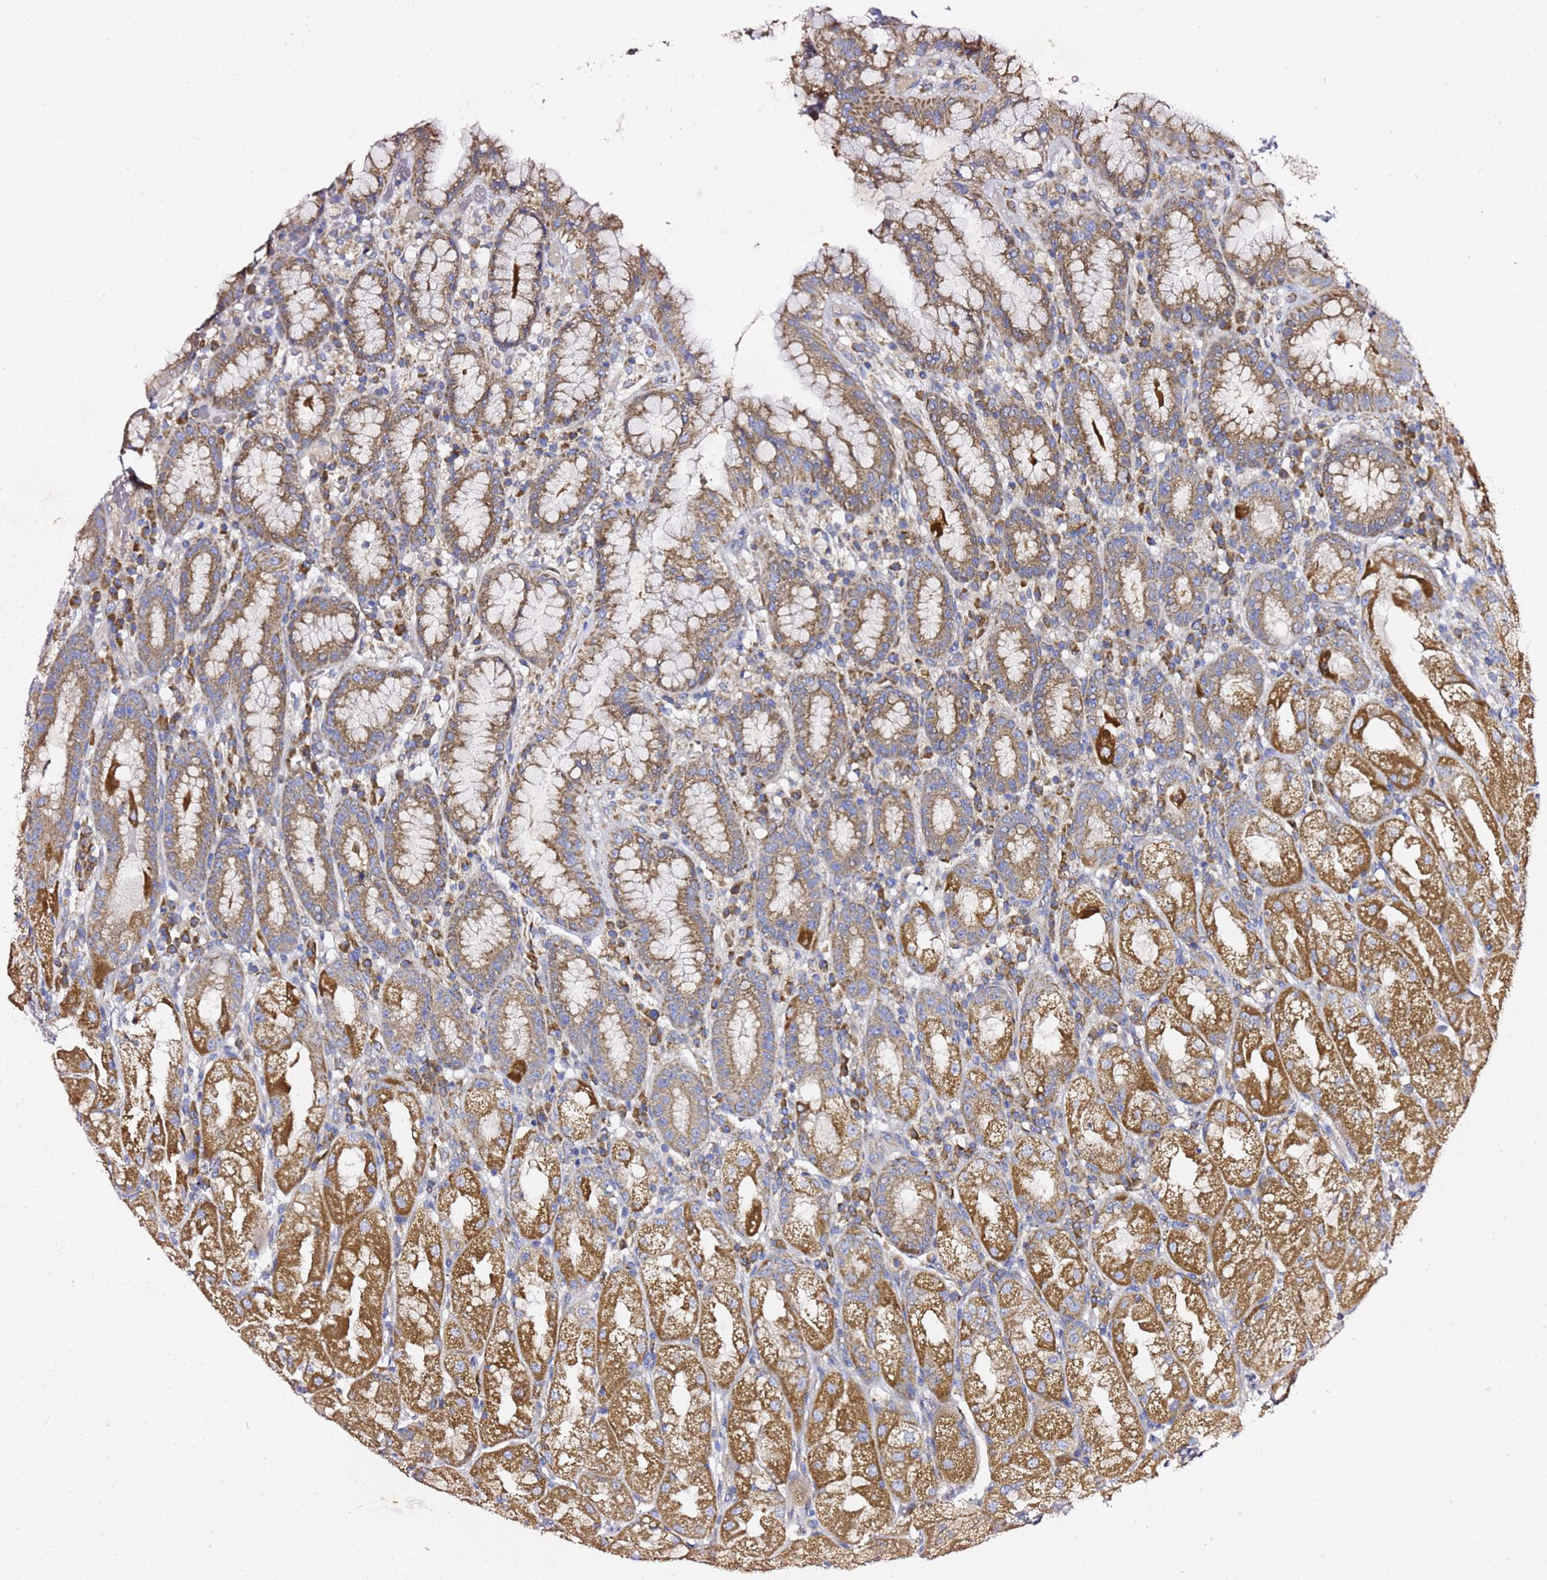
{"staining": {"intensity": "strong", "quantity": ">75%", "location": "cytoplasmic/membranous"}, "tissue": "stomach", "cell_type": "Glandular cells", "image_type": "normal", "snomed": [{"axis": "morphology", "description": "Normal tissue, NOS"}, {"axis": "topography", "description": "Stomach, upper"}], "caption": "Immunohistochemistry image of normal stomach stained for a protein (brown), which demonstrates high levels of strong cytoplasmic/membranous staining in about >75% of glandular cells.", "gene": "C19orf12", "patient": {"sex": "male", "age": 52}}